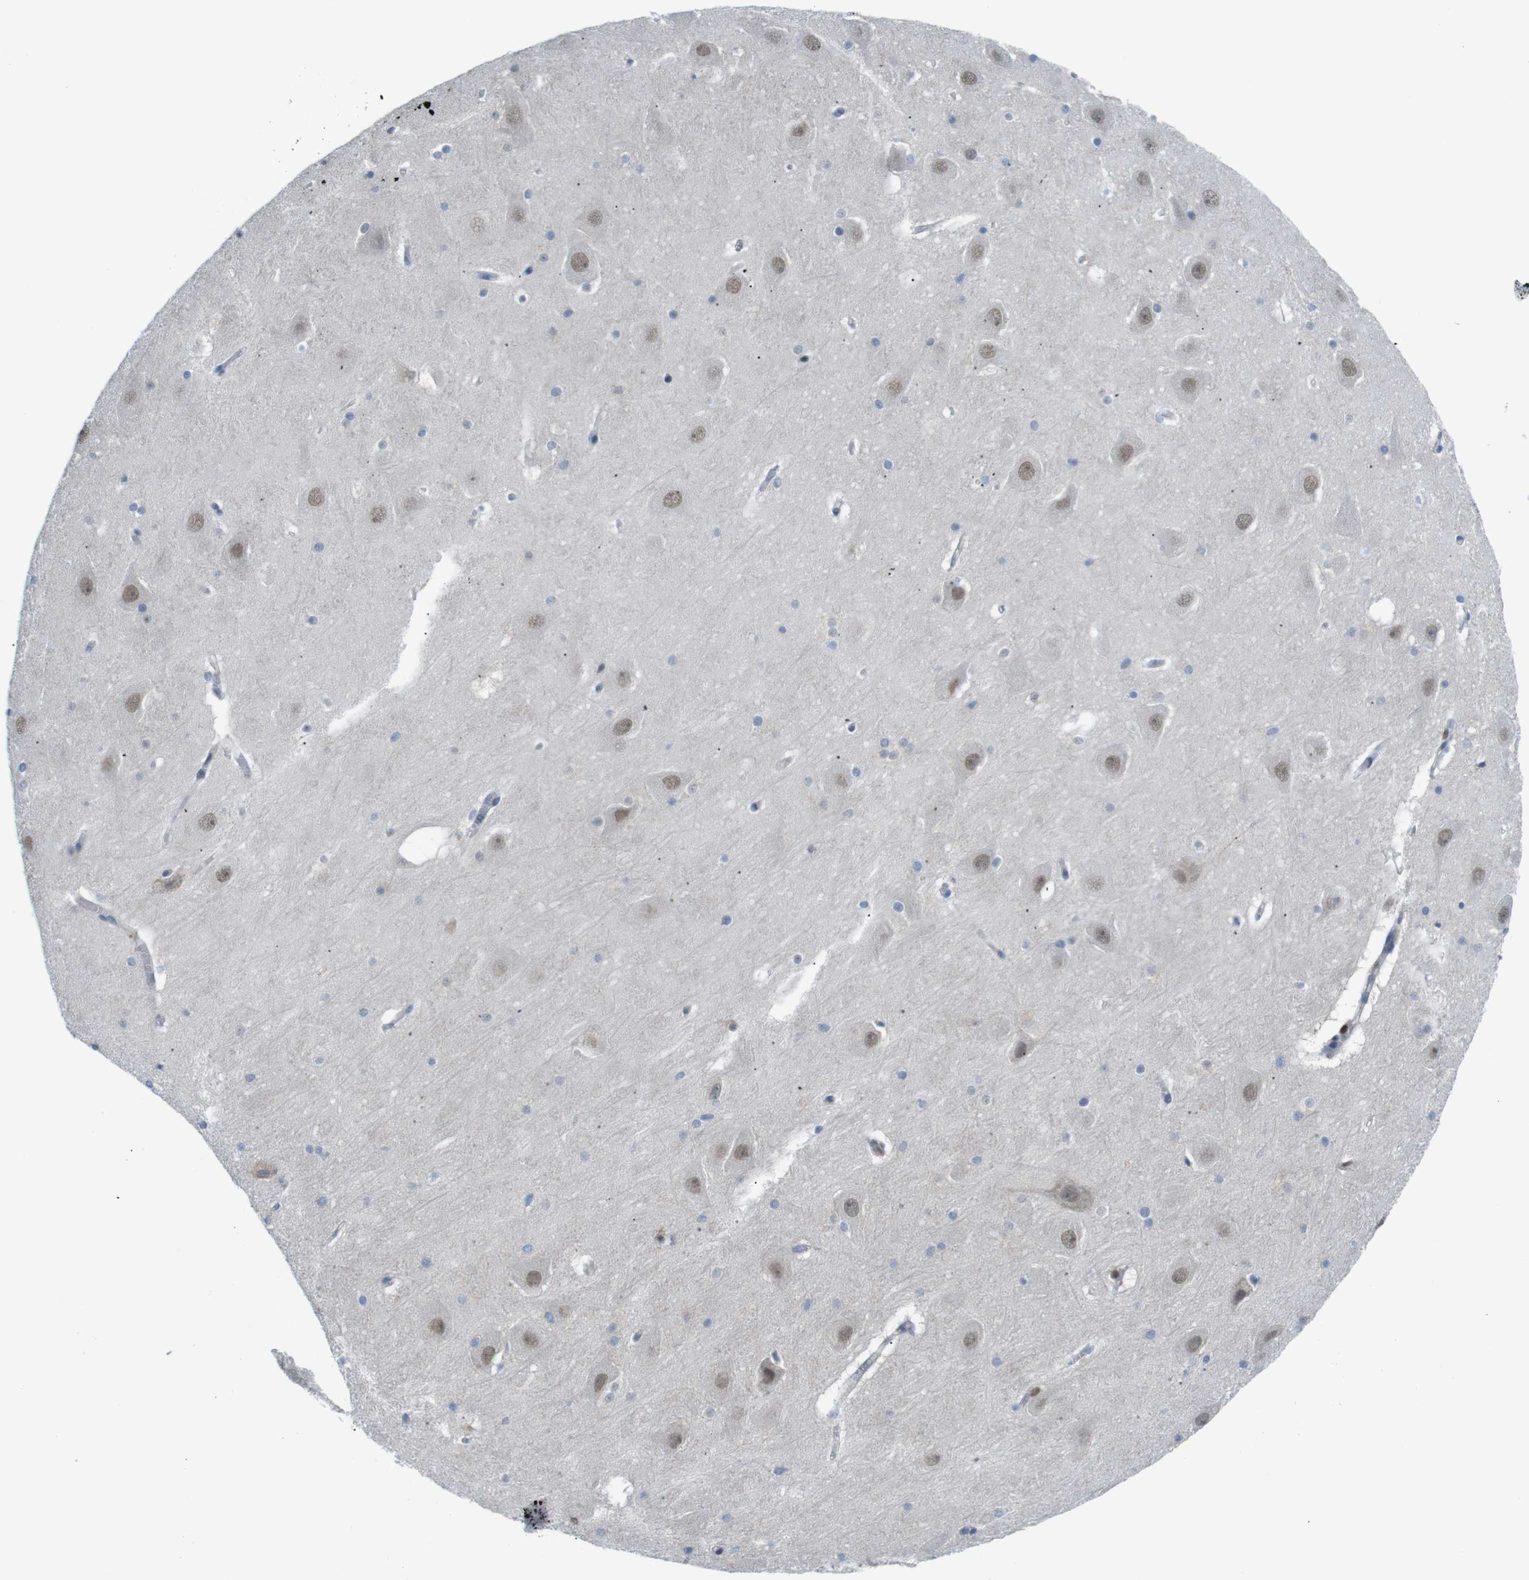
{"staining": {"intensity": "weak", "quantity": "<25%", "location": "cytoplasmic/membranous,nuclear"}, "tissue": "hippocampus", "cell_type": "Glial cells", "image_type": "normal", "snomed": [{"axis": "morphology", "description": "Normal tissue, NOS"}, {"axis": "topography", "description": "Hippocampus"}], "caption": "IHC of normal hippocampus reveals no staining in glial cells. (DAB (3,3'-diaminobenzidine) immunohistochemistry (IHC) with hematoxylin counter stain).", "gene": "MBD1", "patient": {"sex": "male", "age": 45}}